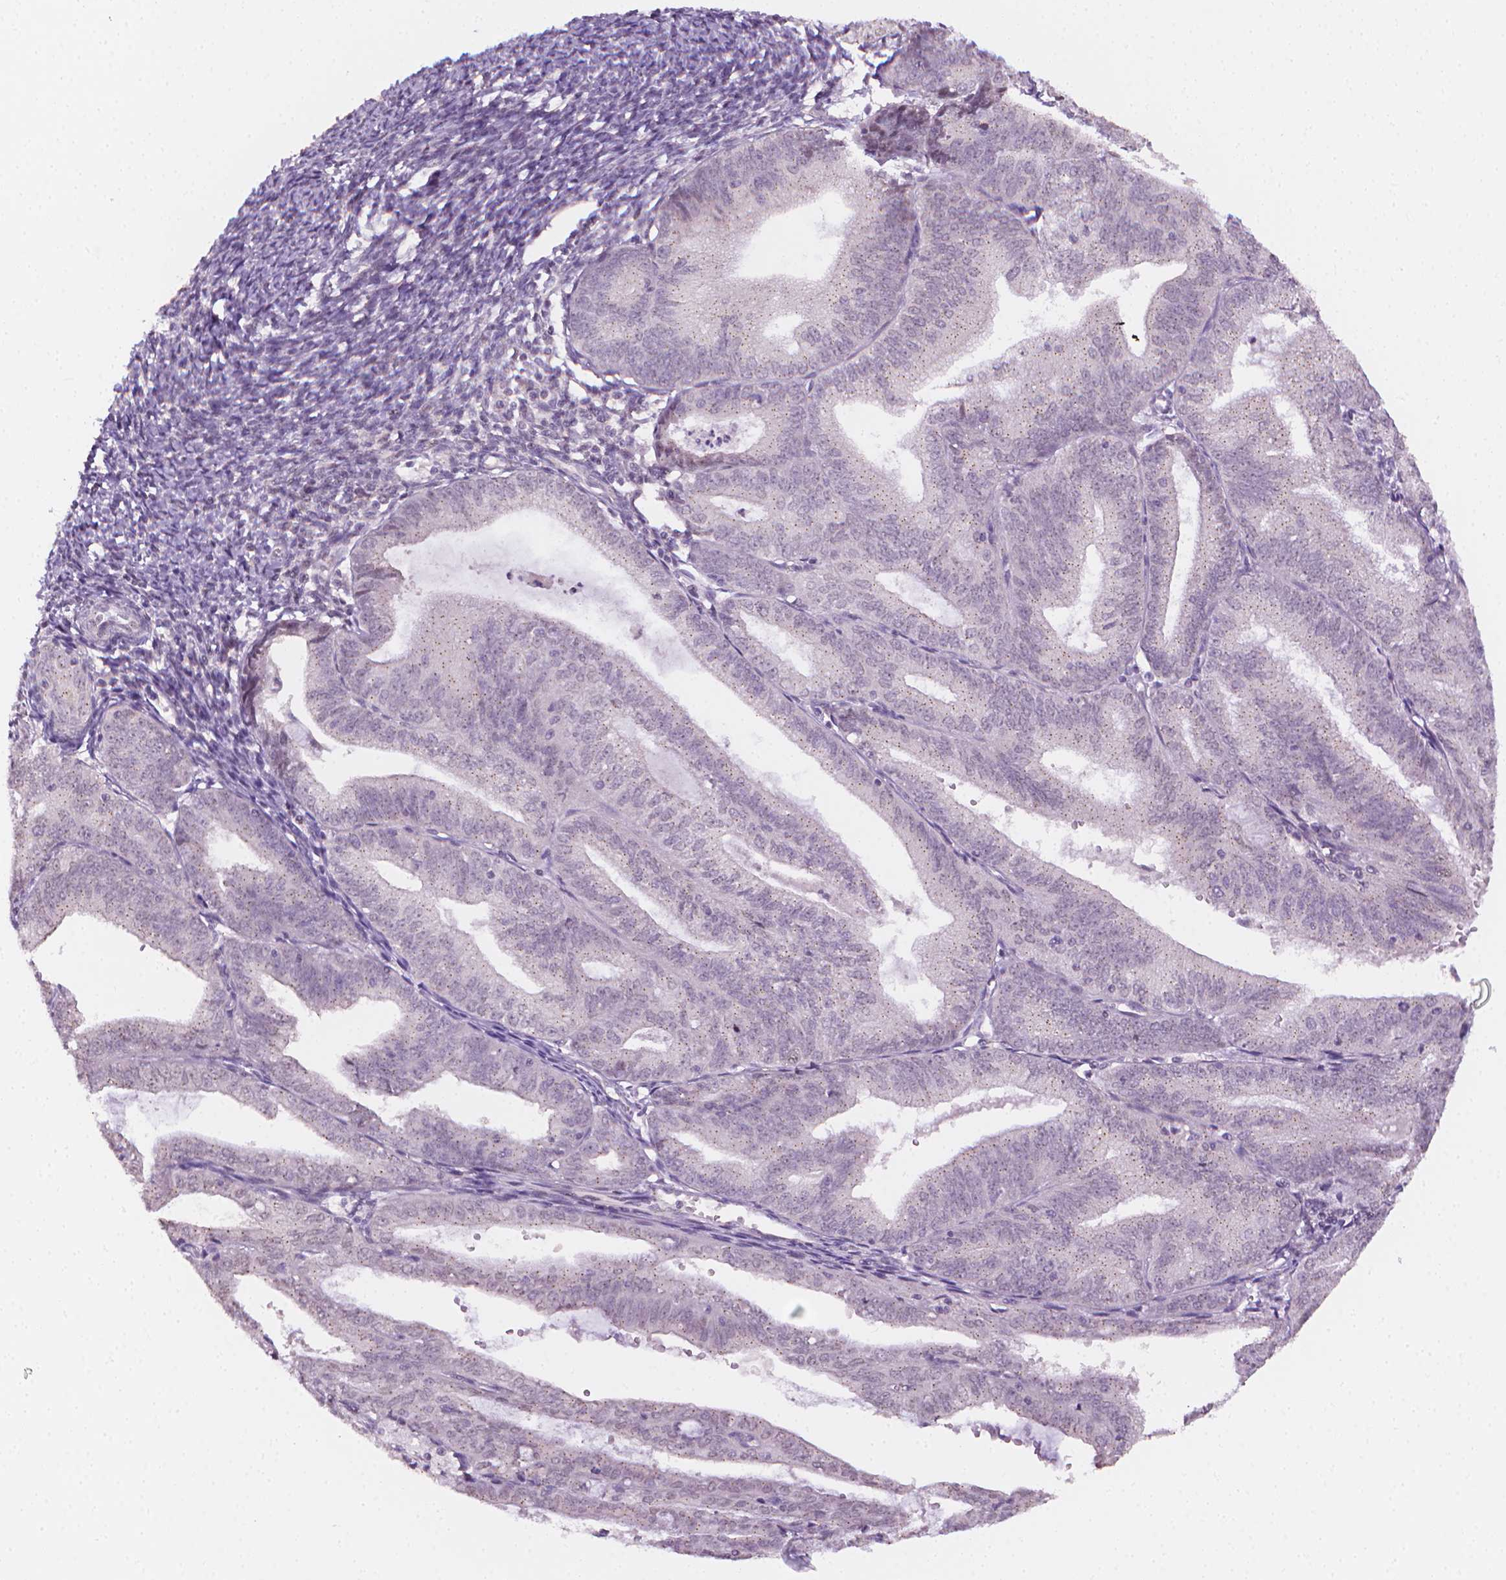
{"staining": {"intensity": "negative", "quantity": "none", "location": "none"}, "tissue": "endometrial cancer", "cell_type": "Tumor cells", "image_type": "cancer", "snomed": [{"axis": "morphology", "description": "Adenocarcinoma, NOS"}, {"axis": "topography", "description": "Endometrium"}], "caption": "IHC photomicrograph of human adenocarcinoma (endometrial) stained for a protein (brown), which exhibits no staining in tumor cells.", "gene": "NCAN", "patient": {"sex": "female", "age": 70}}